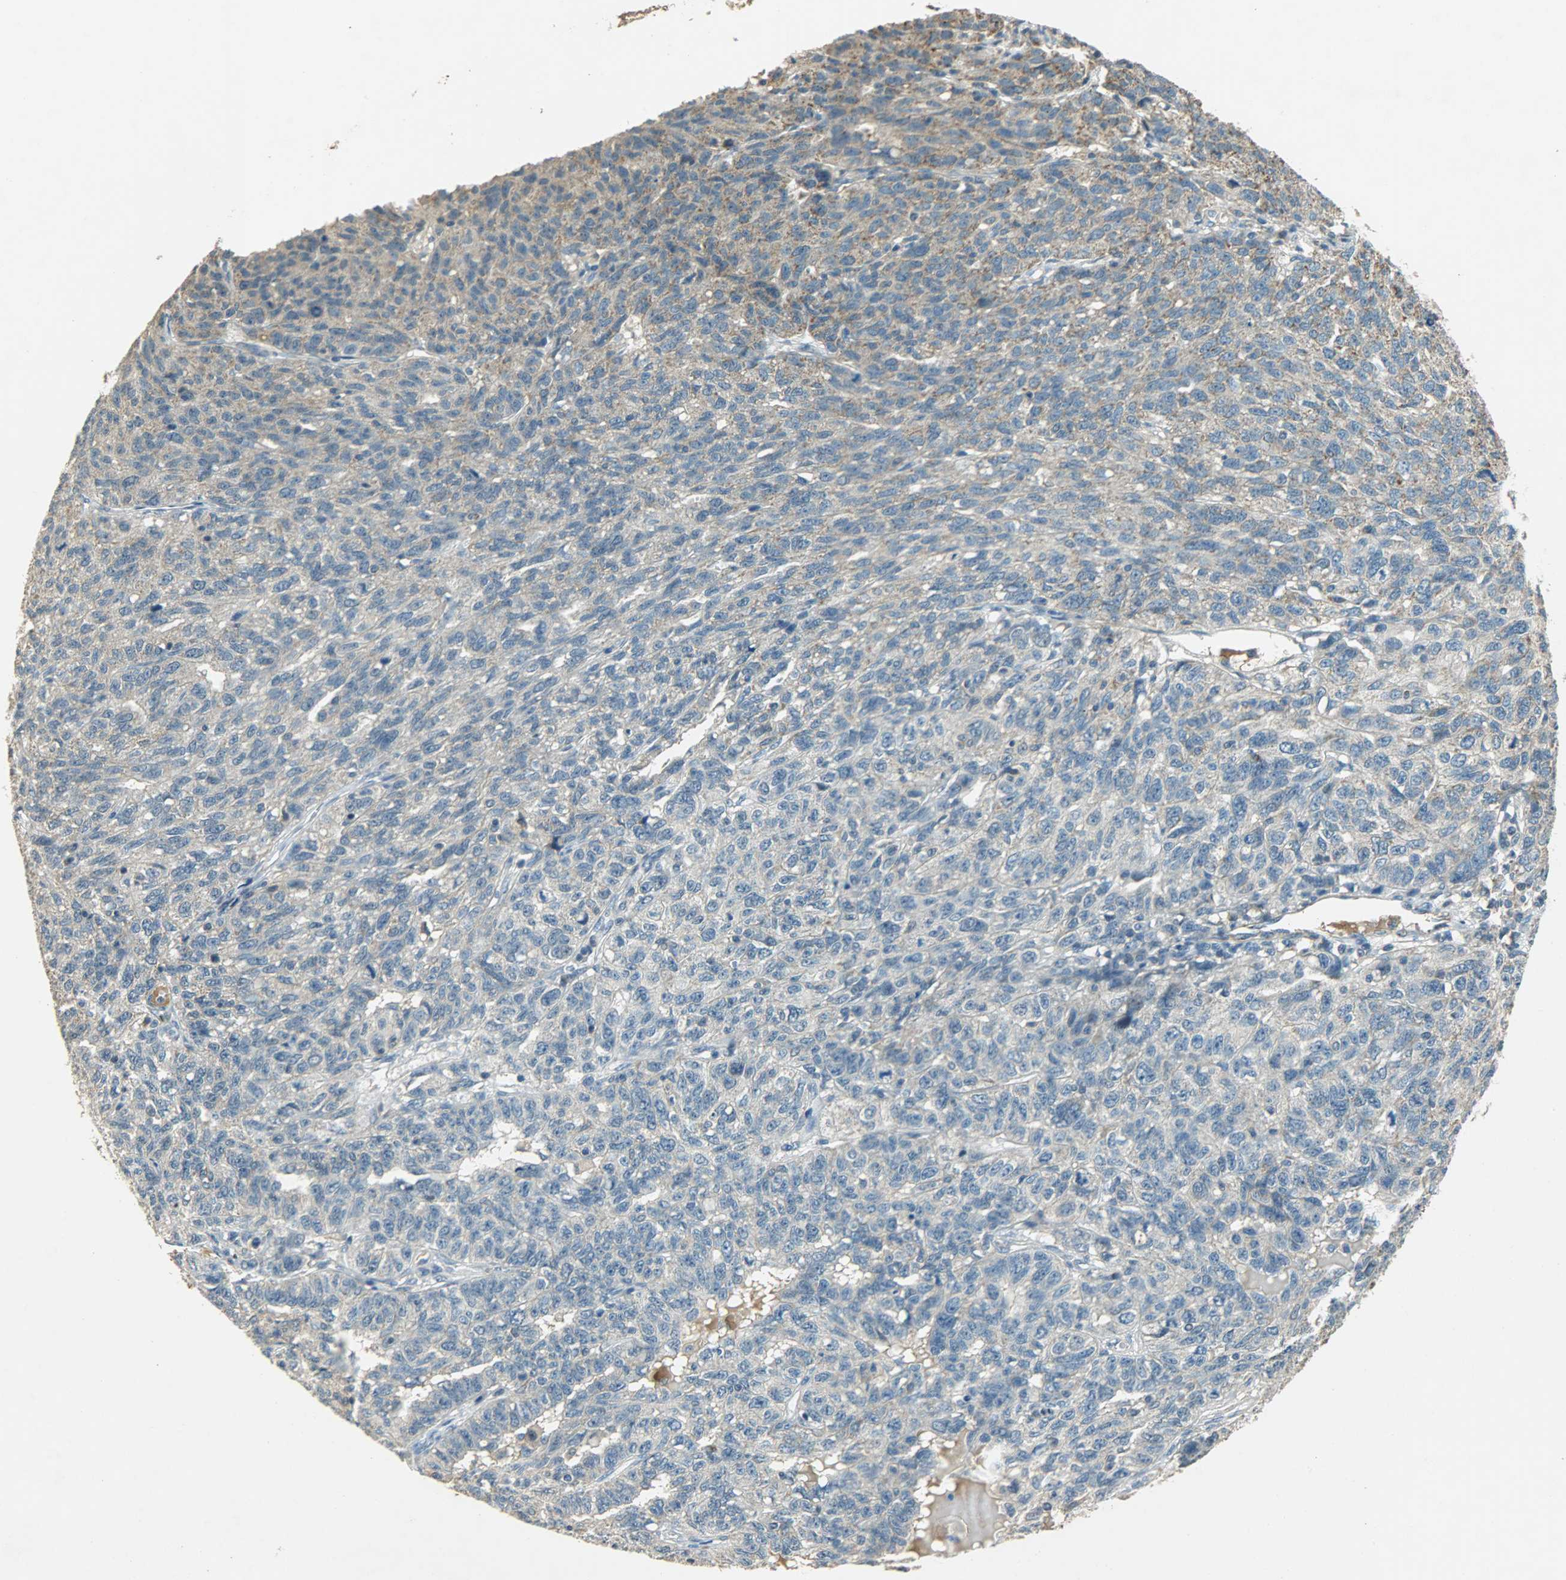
{"staining": {"intensity": "moderate", "quantity": ">75%", "location": "cytoplasmic/membranous"}, "tissue": "ovarian cancer", "cell_type": "Tumor cells", "image_type": "cancer", "snomed": [{"axis": "morphology", "description": "Cystadenocarcinoma, serous, NOS"}, {"axis": "topography", "description": "Ovary"}], "caption": "Immunohistochemistry (IHC) of ovarian cancer (serous cystadenocarcinoma) shows medium levels of moderate cytoplasmic/membranous staining in about >75% of tumor cells.", "gene": "HDHD5", "patient": {"sex": "female", "age": 71}}